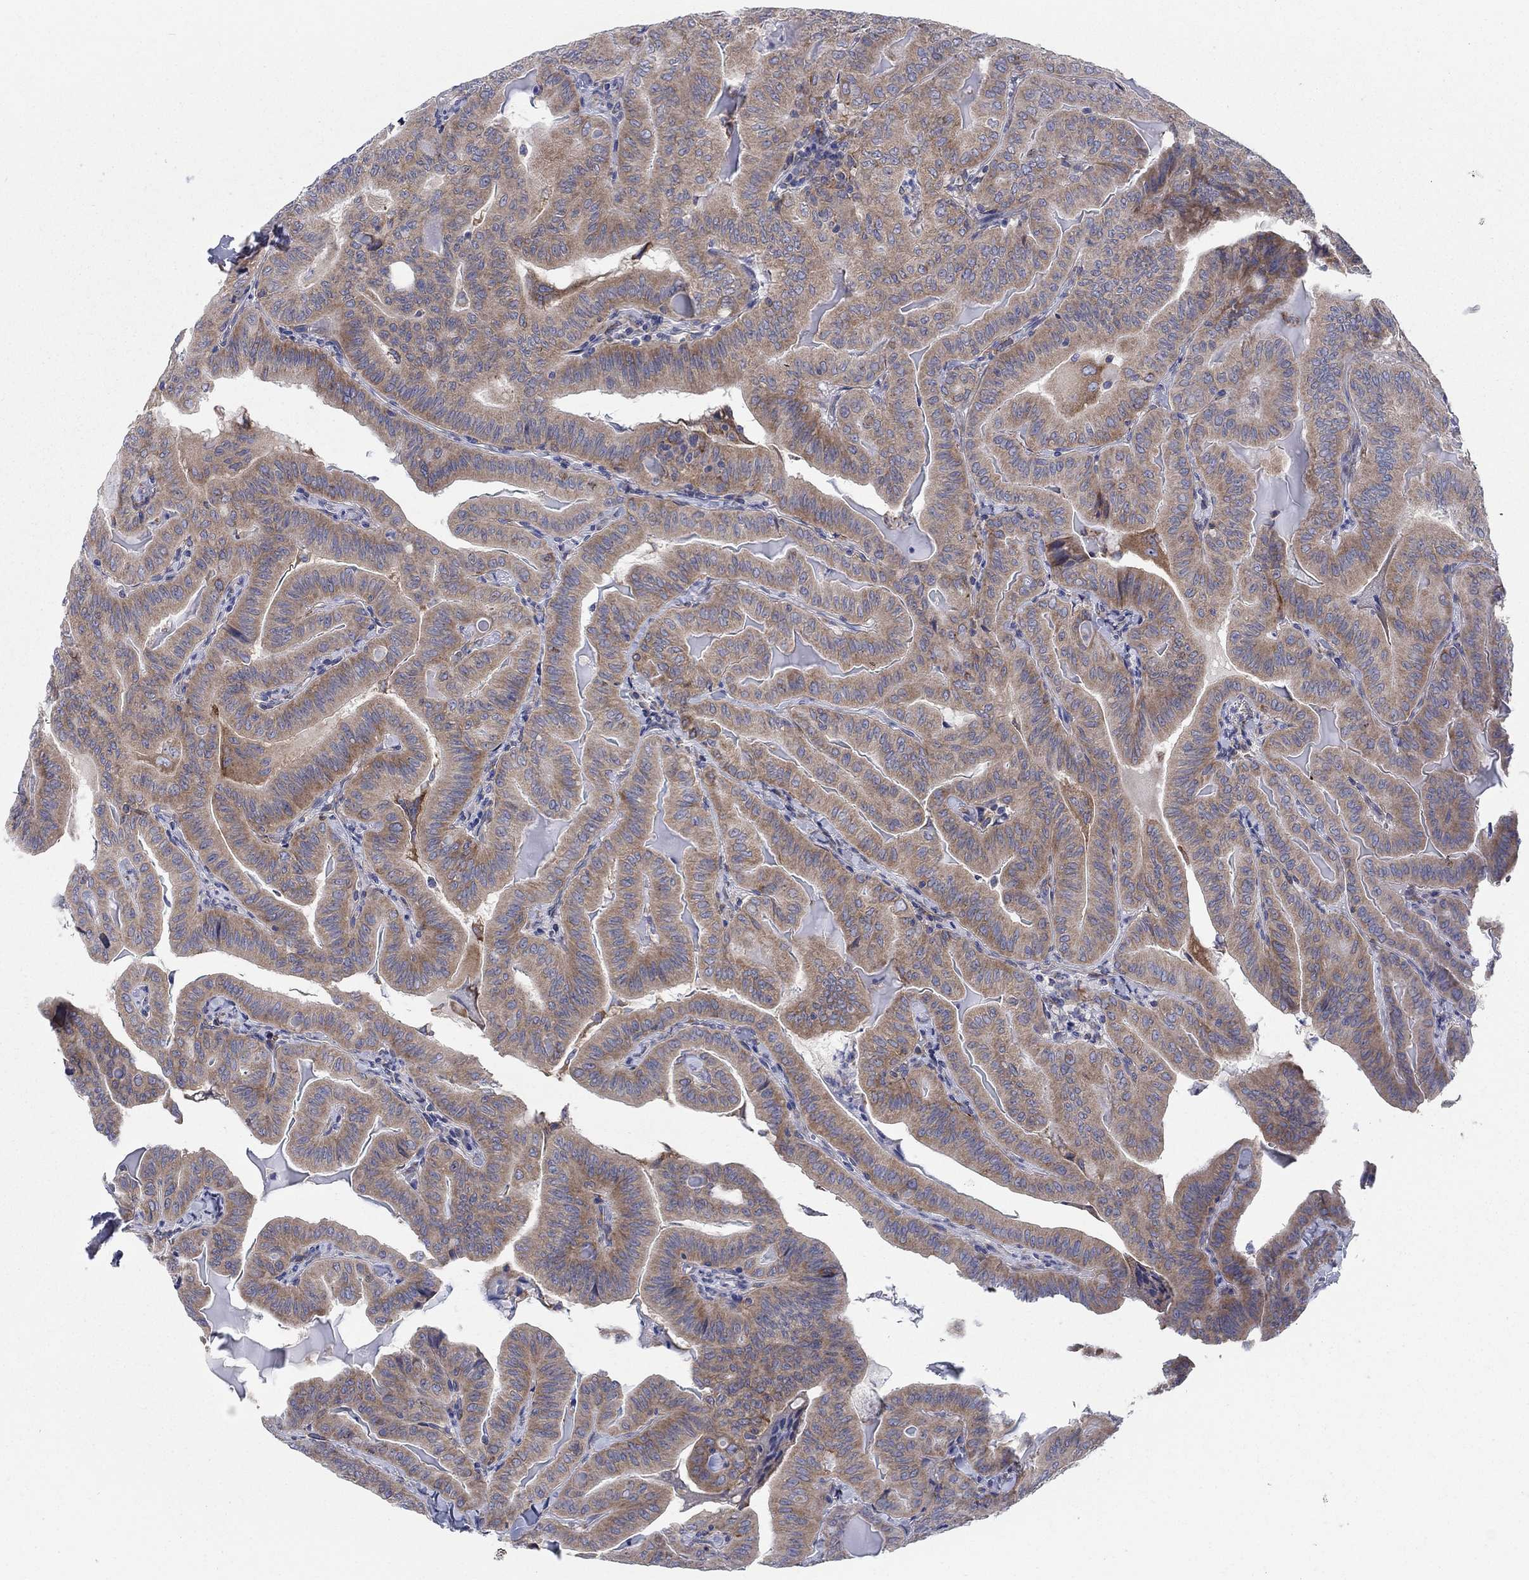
{"staining": {"intensity": "moderate", "quantity": ">75%", "location": "cytoplasmic/membranous"}, "tissue": "thyroid cancer", "cell_type": "Tumor cells", "image_type": "cancer", "snomed": [{"axis": "morphology", "description": "Papillary adenocarcinoma, NOS"}, {"axis": "topography", "description": "Thyroid gland"}], "caption": "Protein expression analysis of human thyroid cancer reveals moderate cytoplasmic/membranous staining in about >75% of tumor cells. (DAB (3,3'-diaminobenzidine) IHC, brown staining for protein, blue staining for nuclei).", "gene": "TMEM59", "patient": {"sex": "female", "age": 68}}